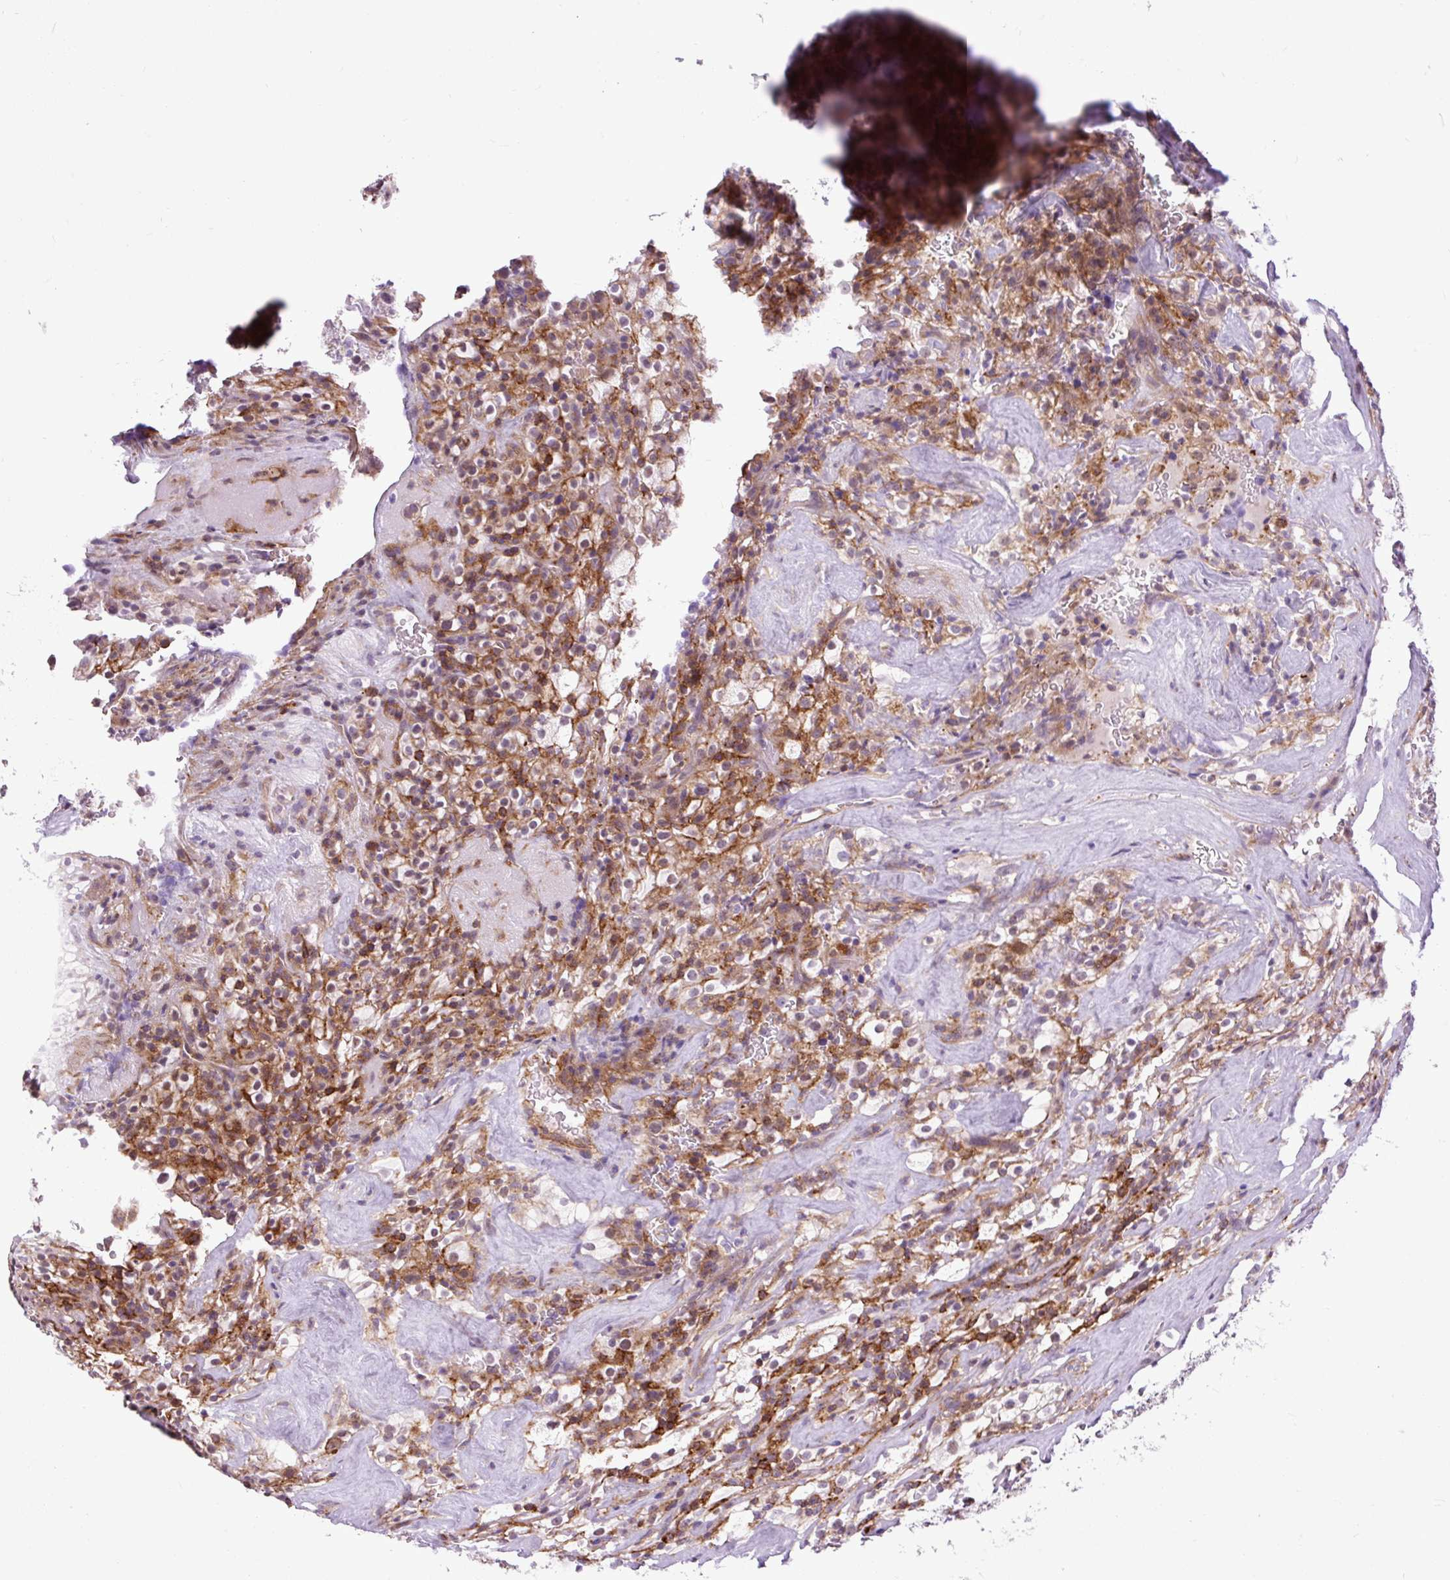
{"staining": {"intensity": "negative", "quantity": "none", "location": "none"}, "tissue": "renal cancer", "cell_type": "Tumor cells", "image_type": "cancer", "snomed": [{"axis": "morphology", "description": "Adenocarcinoma, NOS"}, {"axis": "topography", "description": "Kidney"}], "caption": "Immunohistochemistry micrograph of neoplastic tissue: human renal cancer (adenocarcinoma) stained with DAB displays no significant protein staining in tumor cells. (Brightfield microscopy of DAB immunohistochemistry (IHC) at high magnification).", "gene": "ZNF197", "patient": {"sex": "female", "age": 74}}